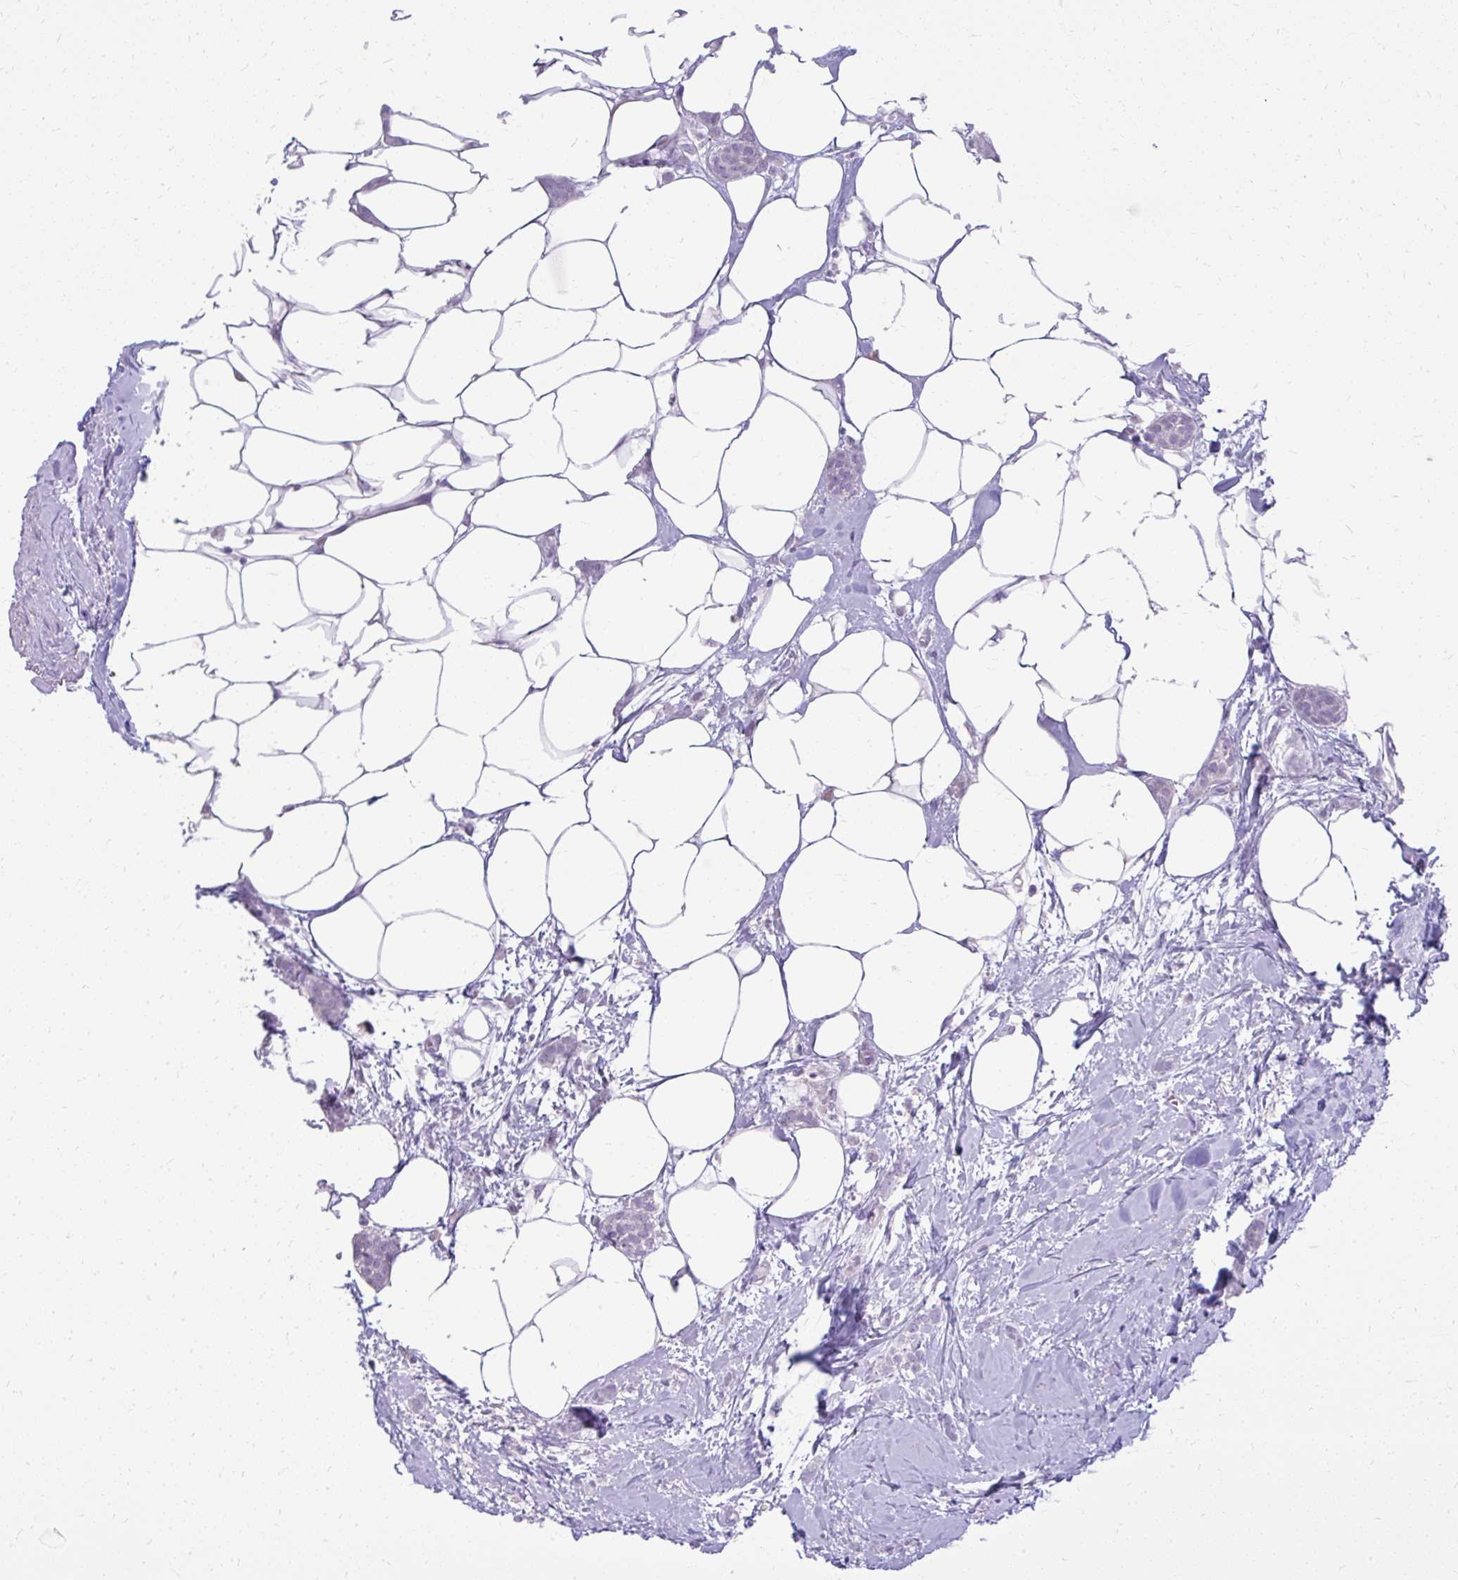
{"staining": {"intensity": "negative", "quantity": "none", "location": "none"}, "tissue": "breast cancer", "cell_type": "Tumor cells", "image_type": "cancer", "snomed": [{"axis": "morphology", "description": "Duct carcinoma"}, {"axis": "topography", "description": "Breast"}], "caption": "Image shows no protein expression in tumor cells of breast cancer (invasive ductal carcinoma) tissue.", "gene": "PRAP1", "patient": {"sex": "female", "age": 72}}